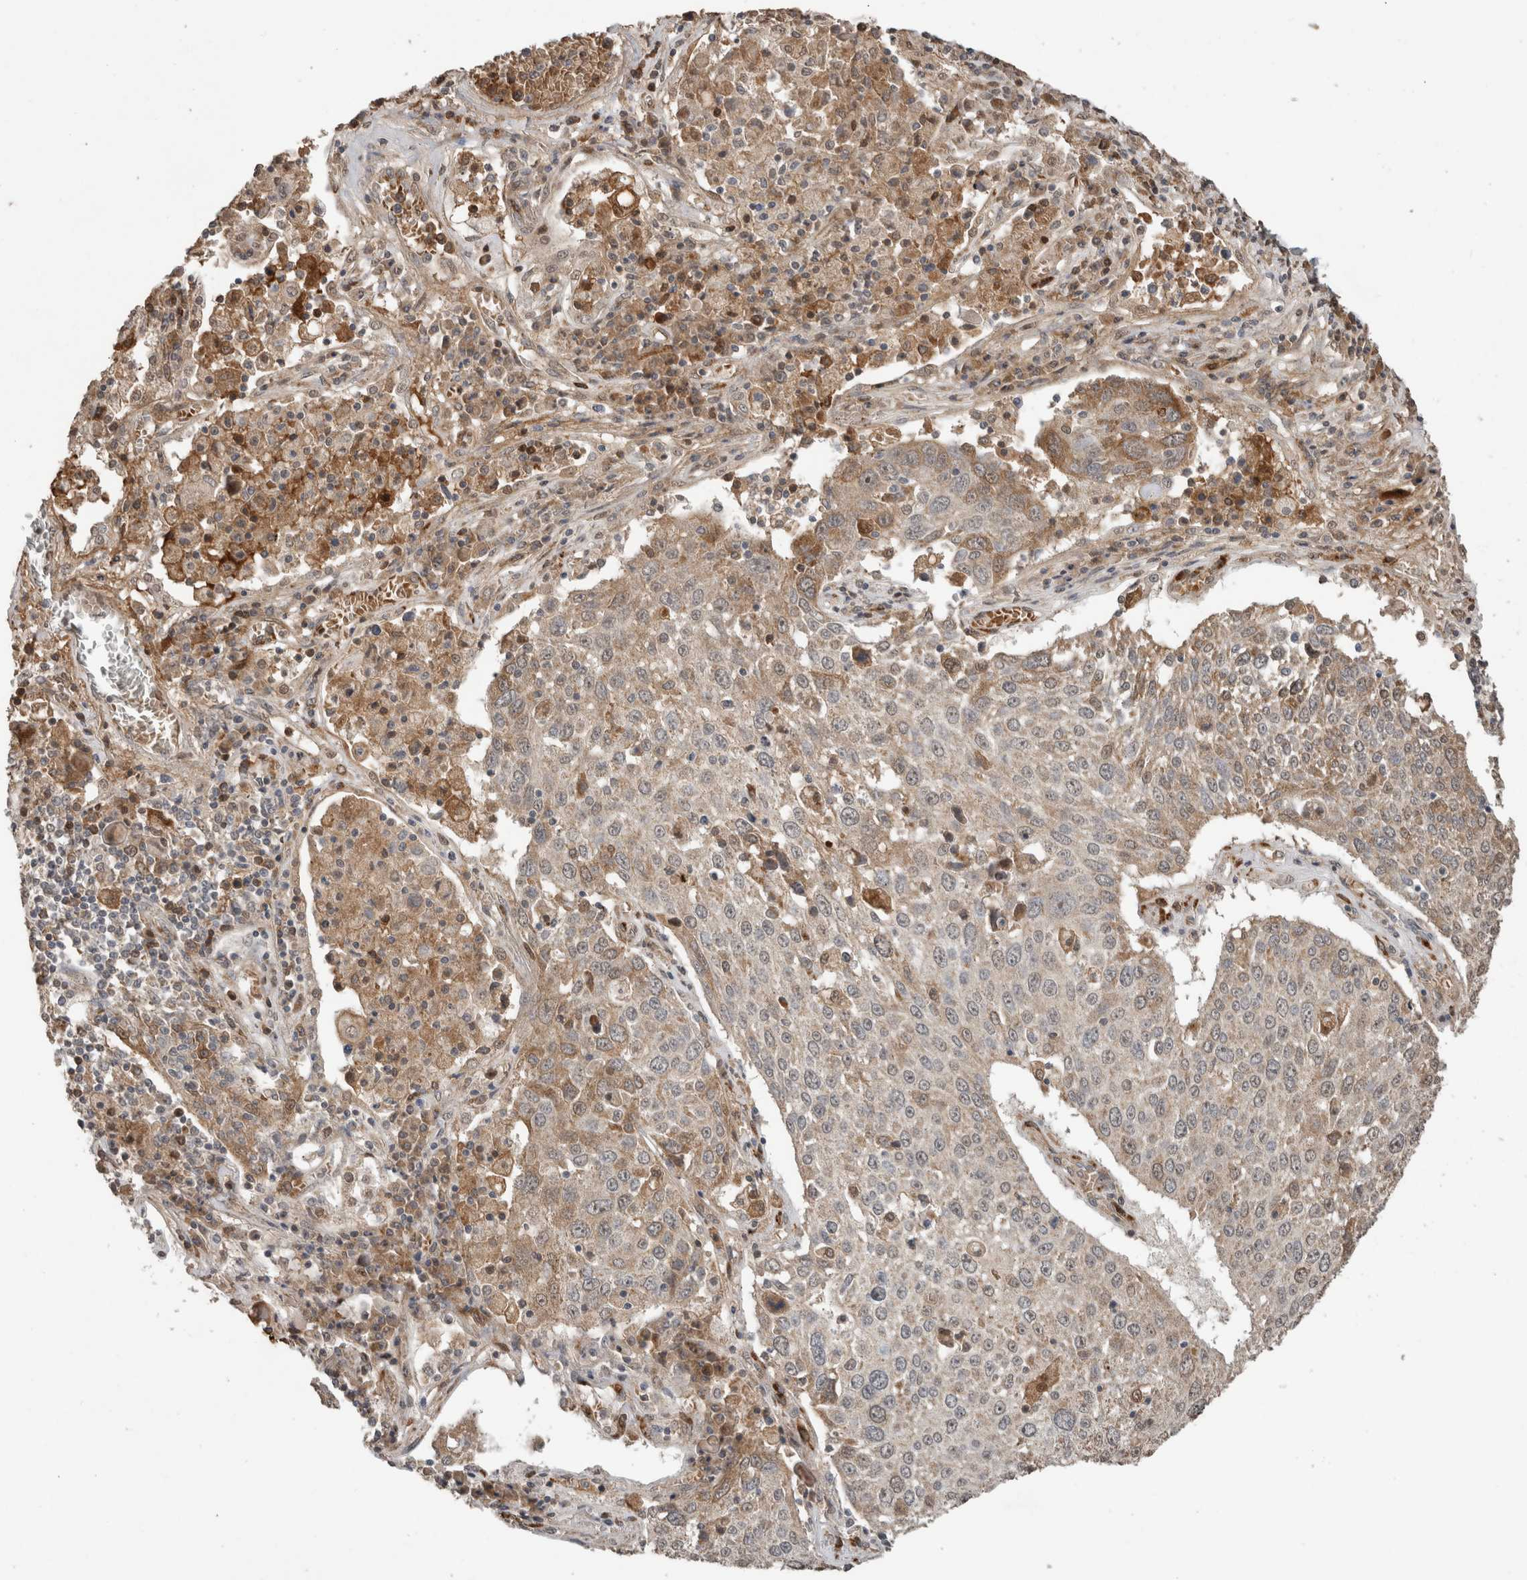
{"staining": {"intensity": "moderate", "quantity": "<25%", "location": "cytoplasmic/membranous"}, "tissue": "lung cancer", "cell_type": "Tumor cells", "image_type": "cancer", "snomed": [{"axis": "morphology", "description": "Squamous cell carcinoma, NOS"}, {"axis": "topography", "description": "Lung"}], "caption": "Protein expression analysis of human squamous cell carcinoma (lung) reveals moderate cytoplasmic/membranous positivity in about <25% of tumor cells. (DAB IHC with brightfield microscopy, high magnification).", "gene": "FAM3A", "patient": {"sex": "male", "age": 65}}